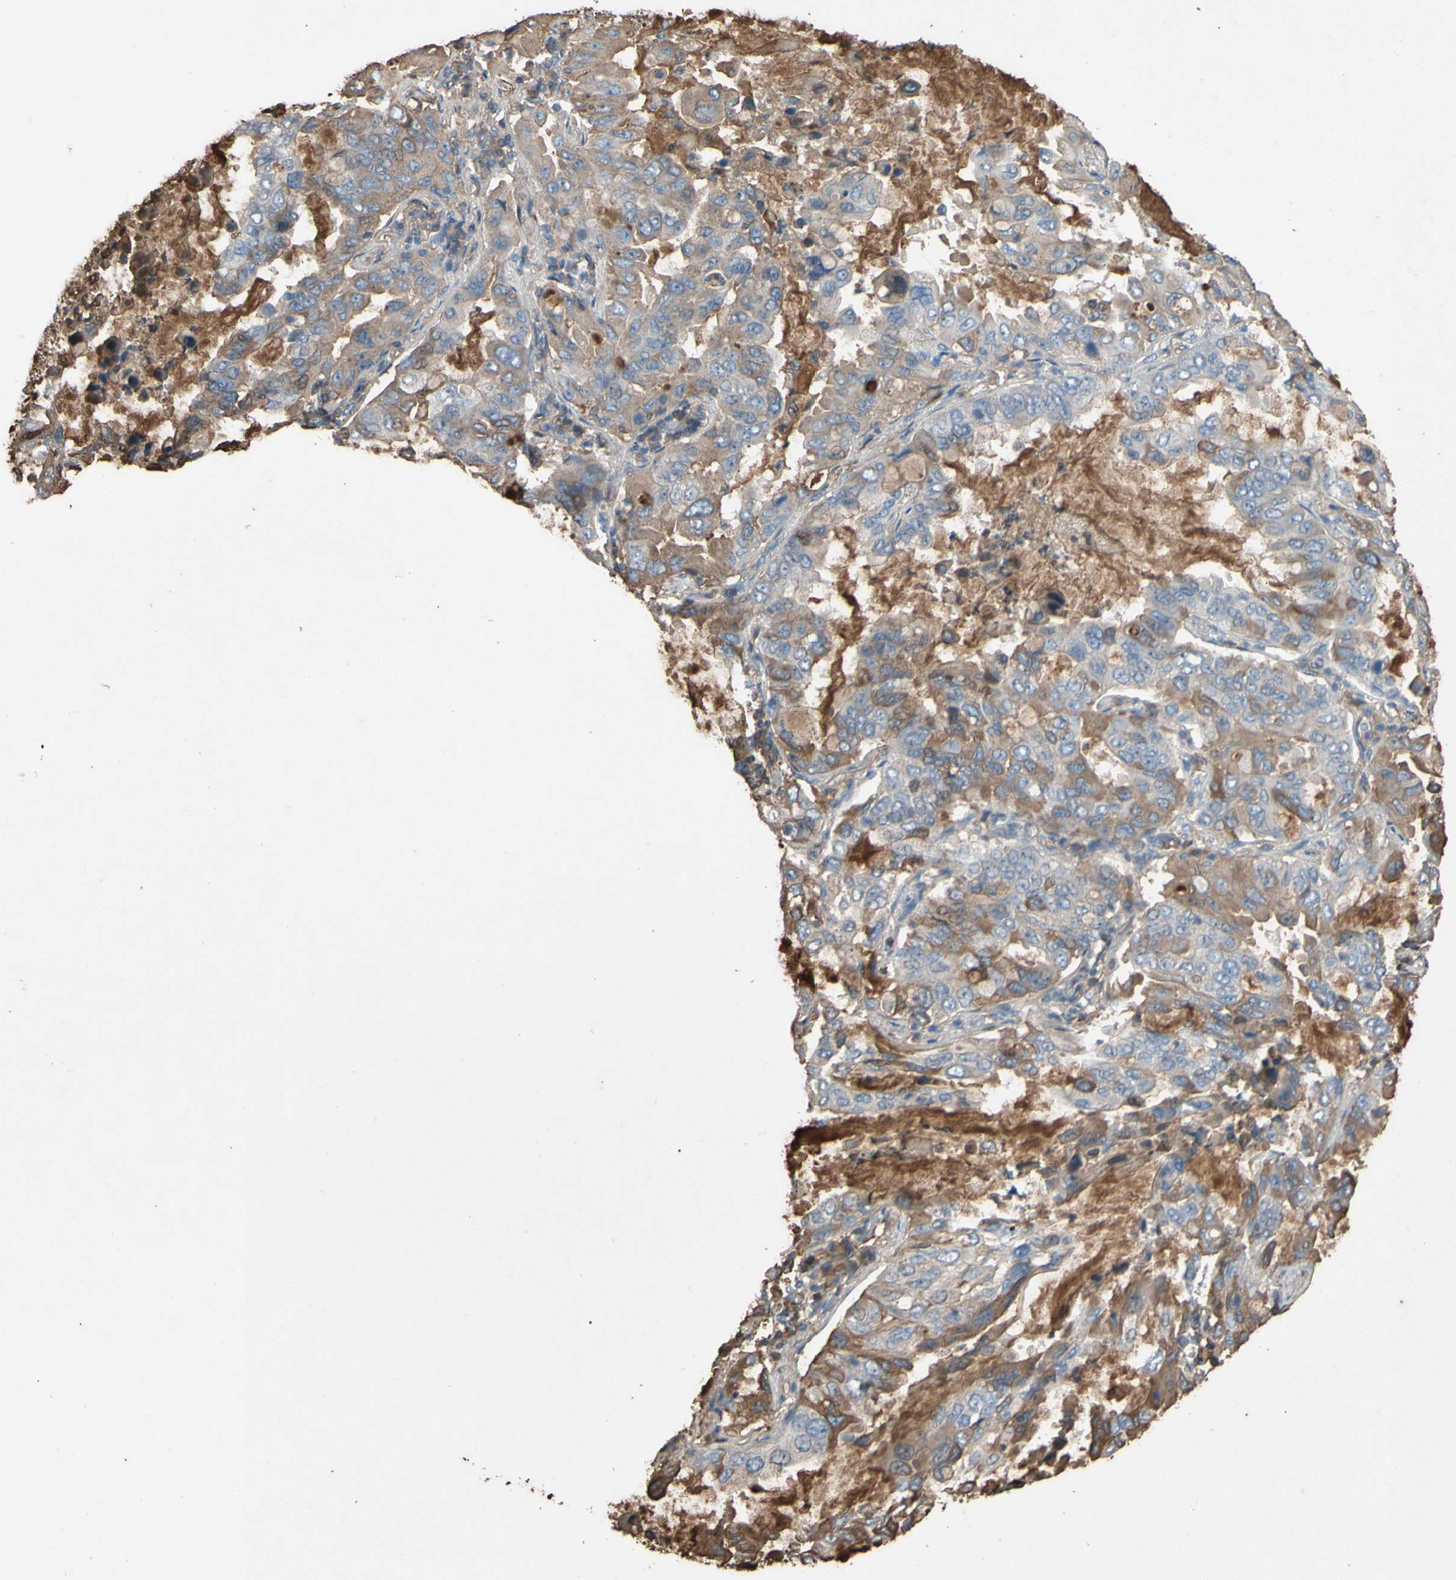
{"staining": {"intensity": "moderate", "quantity": "25%-75%", "location": "cytoplasmic/membranous"}, "tissue": "lung cancer", "cell_type": "Tumor cells", "image_type": "cancer", "snomed": [{"axis": "morphology", "description": "Adenocarcinoma, NOS"}, {"axis": "topography", "description": "Lung"}], "caption": "Immunohistochemistry staining of lung adenocarcinoma, which displays medium levels of moderate cytoplasmic/membranous expression in approximately 25%-75% of tumor cells indicating moderate cytoplasmic/membranous protein expression. The staining was performed using DAB (3,3'-diaminobenzidine) (brown) for protein detection and nuclei were counterstained in hematoxylin (blue).", "gene": "PTGDS", "patient": {"sex": "male", "age": 64}}